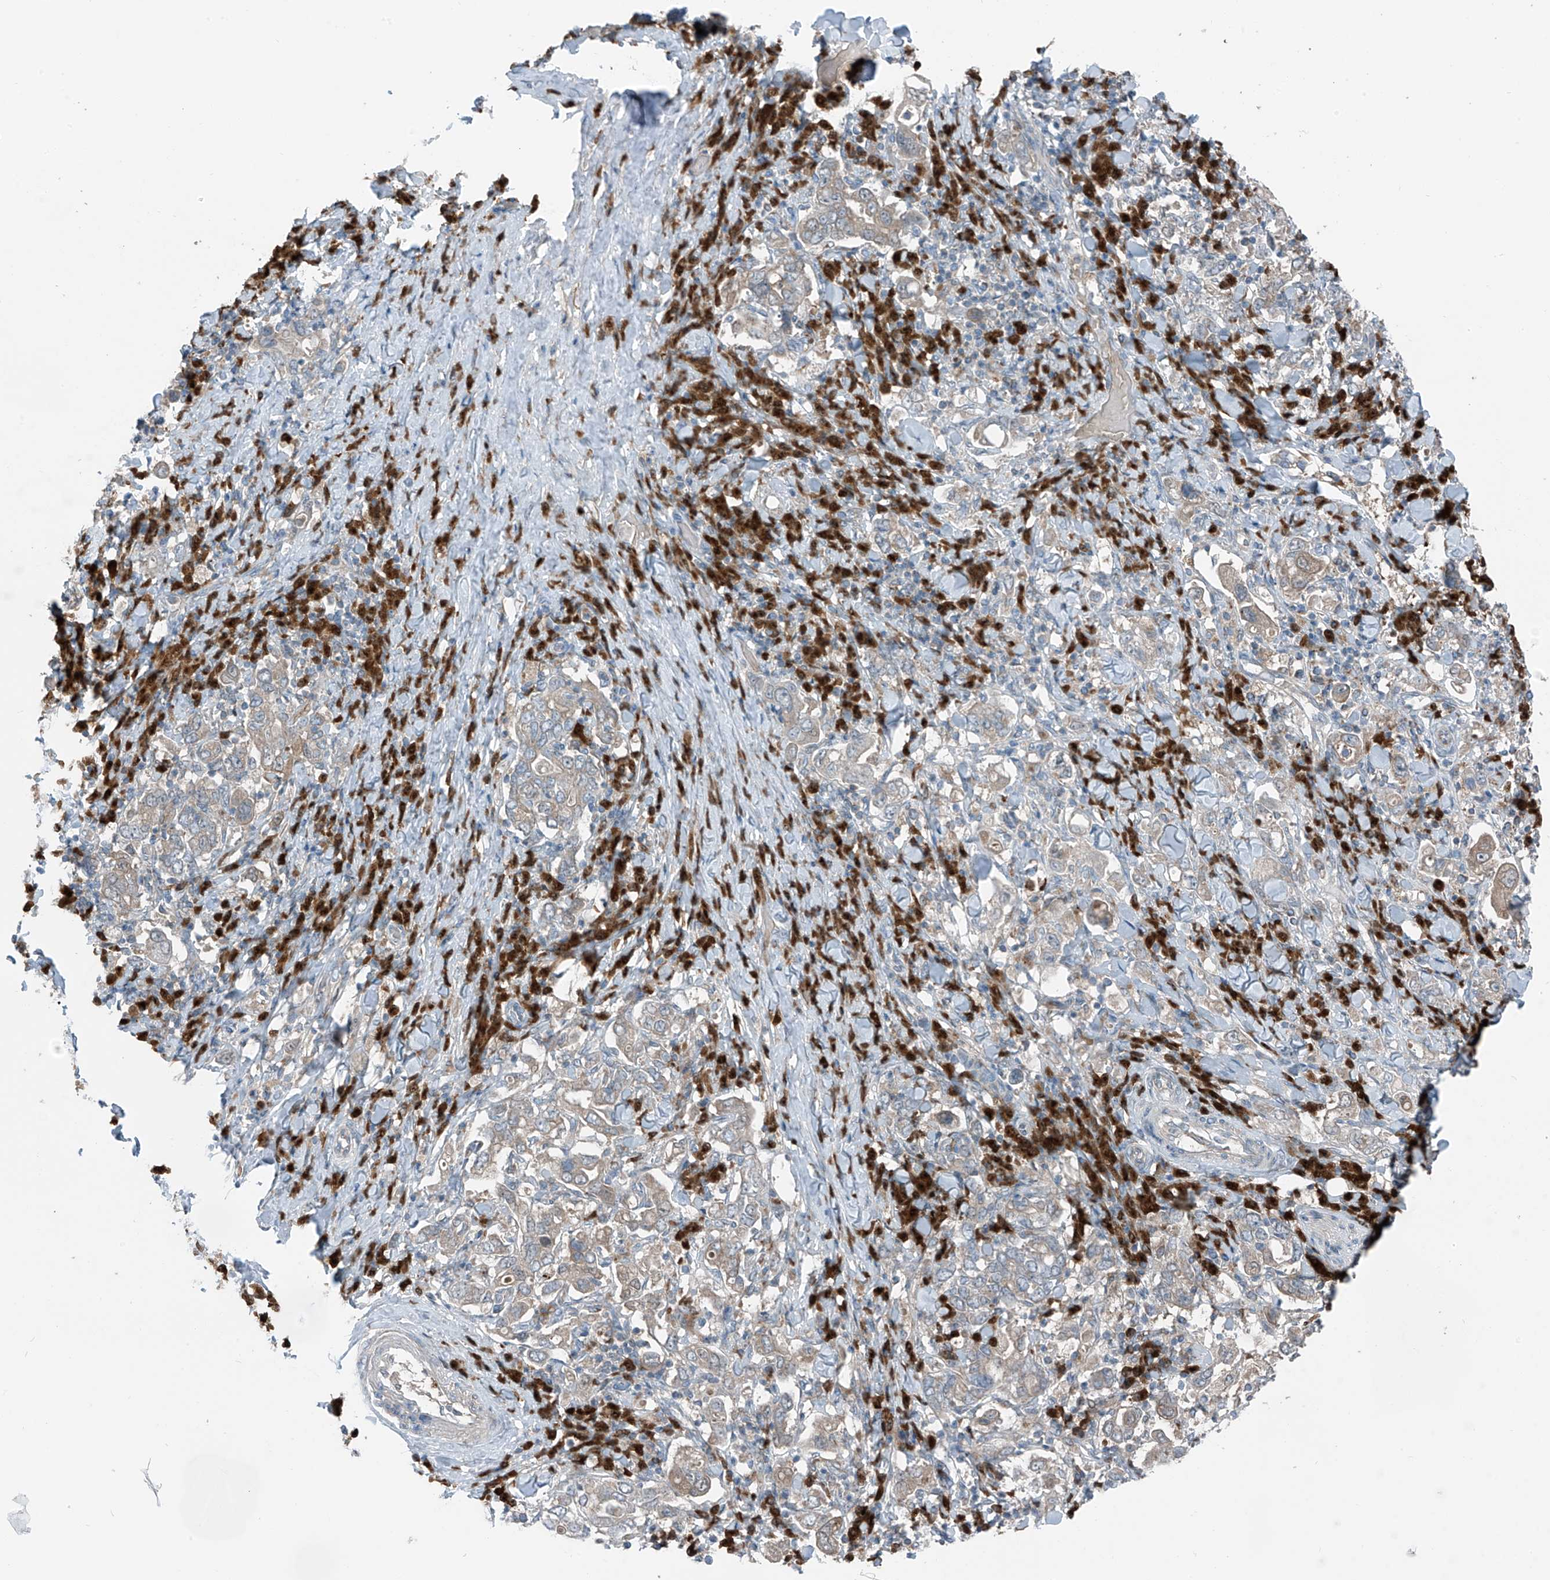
{"staining": {"intensity": "weak", "quantity": "<25%", "location": "cytoplasmic/membranous"}, "tissue": "stomach cancer", "cell_type": "Tumor cells", "image_type": "cancer", "snomed": [{"axis": "morphology", "description": "Adenocarcinoma, NOS"}, {"axis": "topography", "description": "Stomach, upper"}], "caption": "High magnification brightfield microscopy of adenocarcinoma (stomach) stained with DAB (3,3'-diaminobenzidine) (brown) and counterstained with hematoxylin (blue): tumor cells show no significant staining.", "gene": "SLC12A6", "patient": {"sex": "male", "age": 62}}